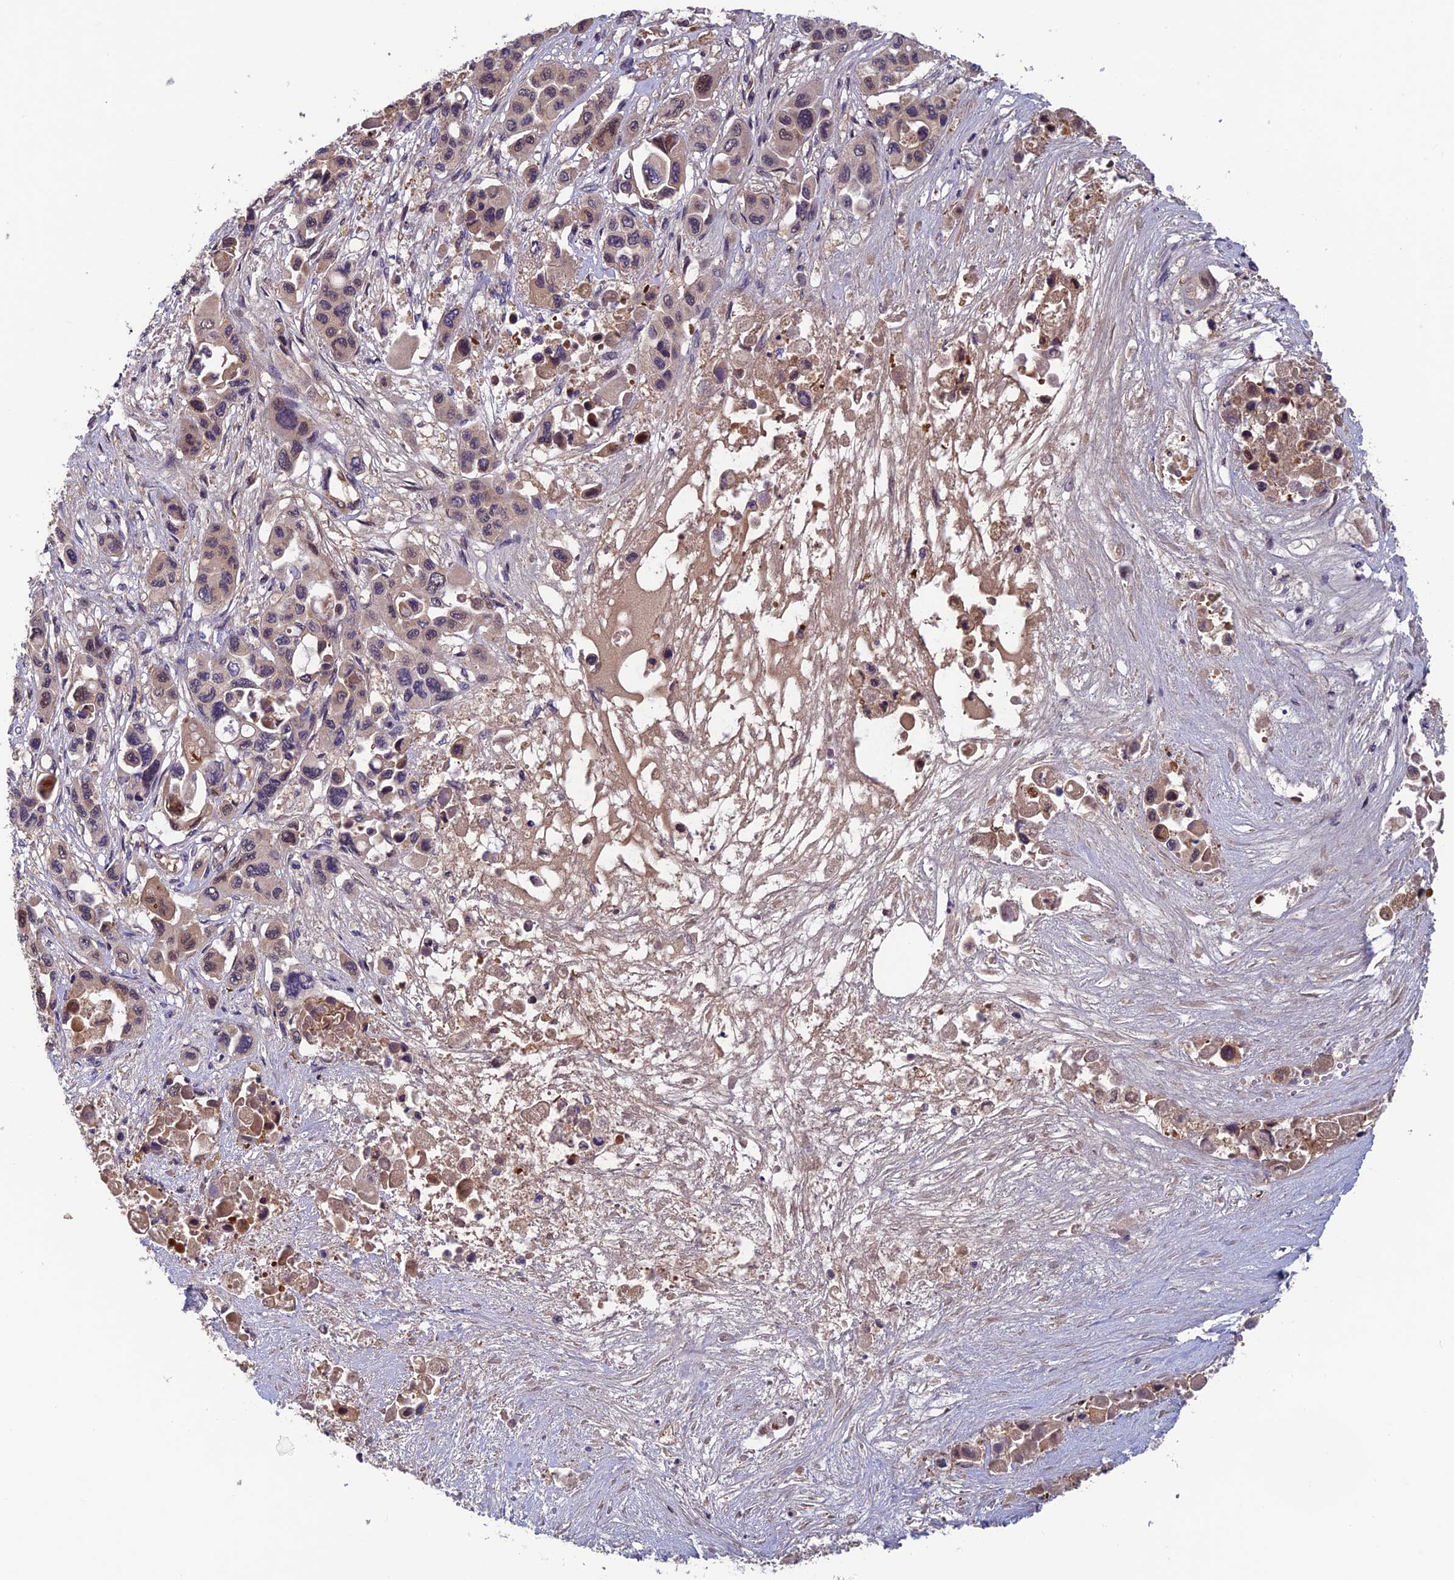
{"staining": {"intensity": "weak", "quantity": "<25%", "location": "nuclear"}, "tissue": "pancreatic cancer", "cell_type": "Tumor cells", "image_type": "cancer", "snomed": [{"axis": "morphology", "description": "Adenocarcinoma, NOS"}, {"axis": "topography", "description": "Pancreas"}], "caption": "The photomicrograph shows no significant staining in tumor cells of pancreatic adenocarcinoma. (DAB immunohistochemistry (IHC) visualized using brightfield microscopy, high magnification).", "gene": "CCDC15", "patient": {"sex": "male", "age": 92}}